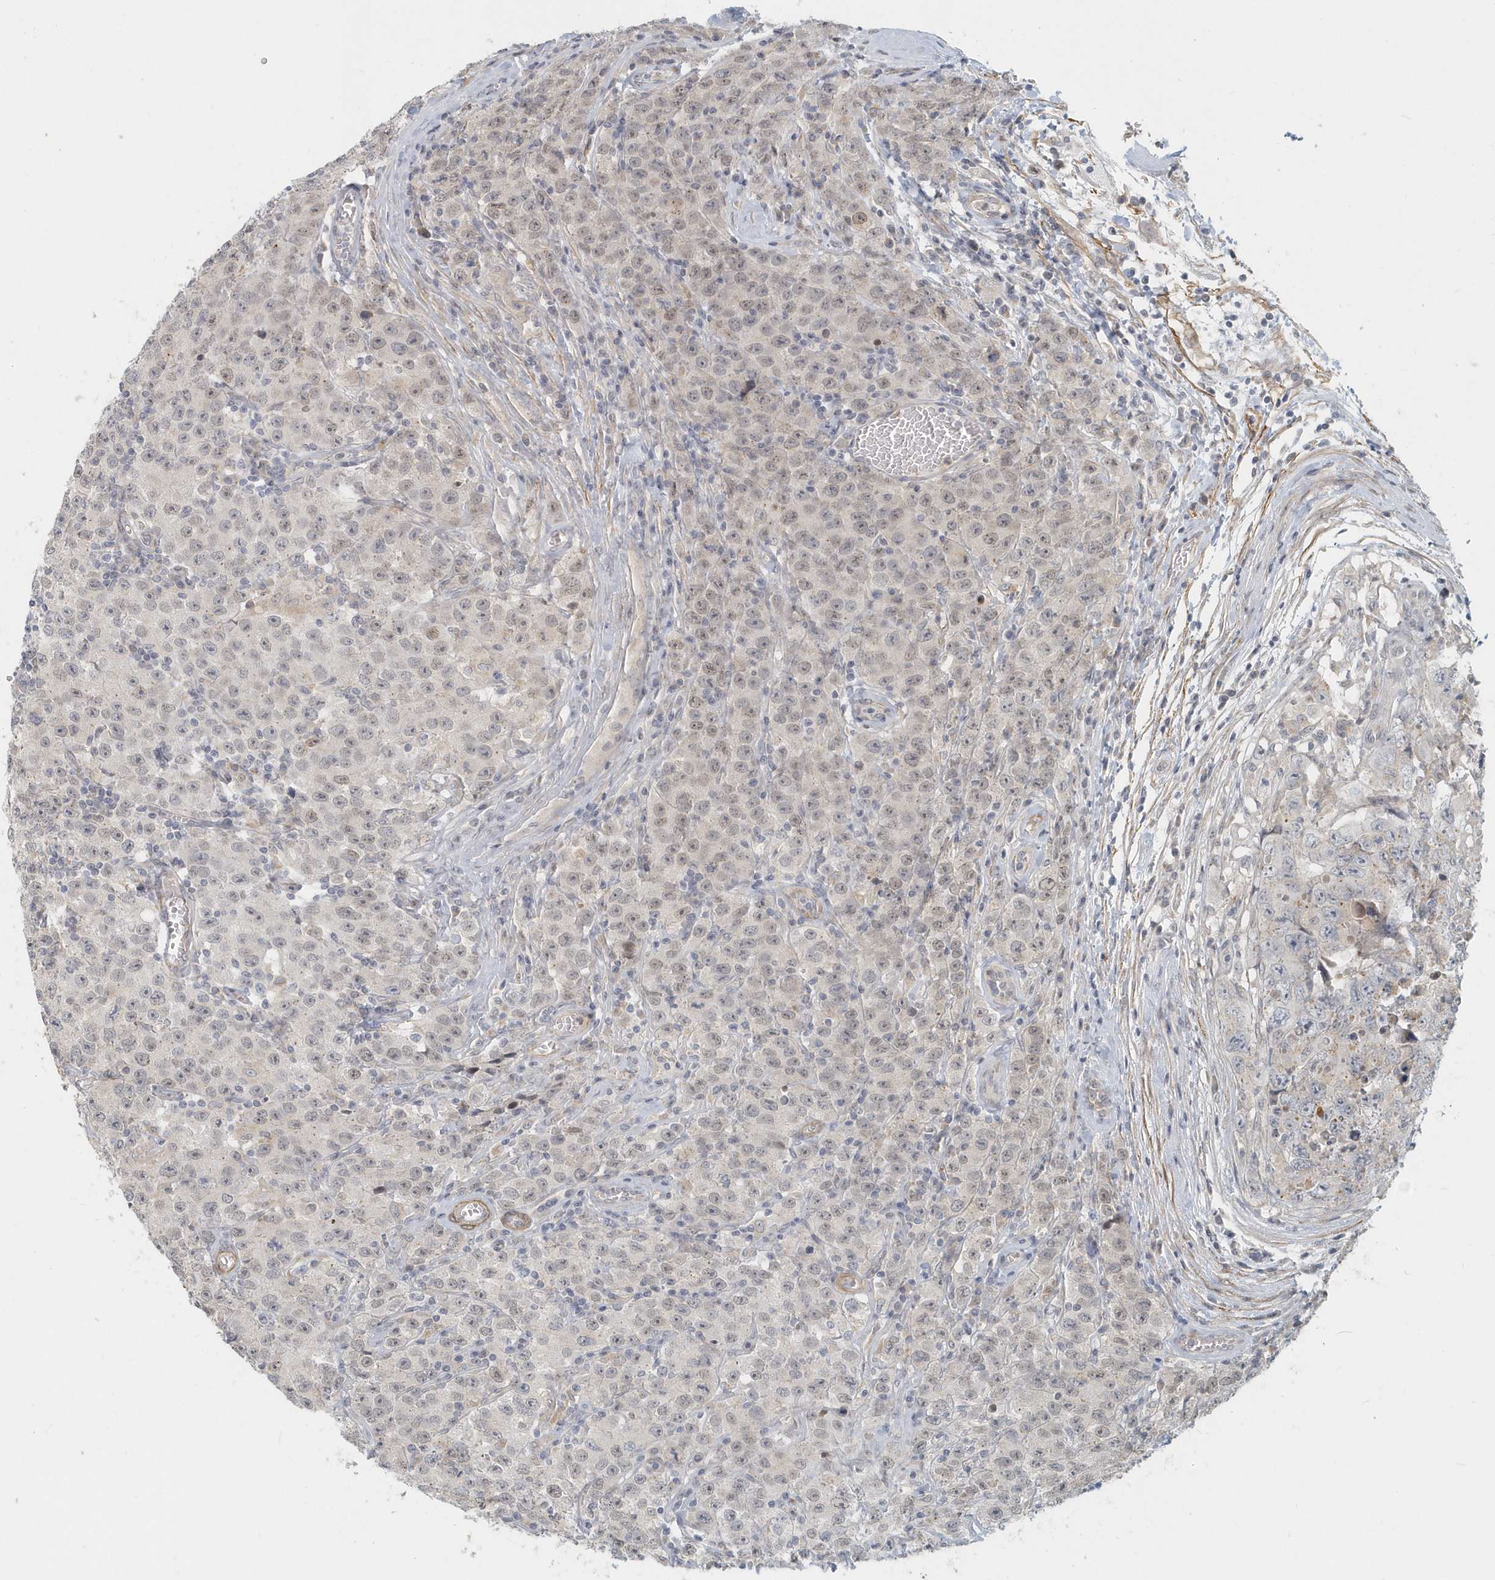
{"staining": {"intensity": "weak", "quantity": "<25%", "location": "nuclear"}, "tissue": "testis cancer", "cell_type": "Tumor cells", "image_type": "cancer", "snomed": [{"axis": "morphology", "description": "Seminoma, NOS"}, {"axis": "morphology", "description": "Carcinoma, Embryonal, NOS"}, {"axis": "topography", "description": "Testis"}], "caption": "An immunohistochemistry image of testis cancer (seminoma) is shown. There is no staining in tumor cells of testis cancer (seminoma).", "gene": "NAPB", "patient": {"sex": "male", "age": 43}}